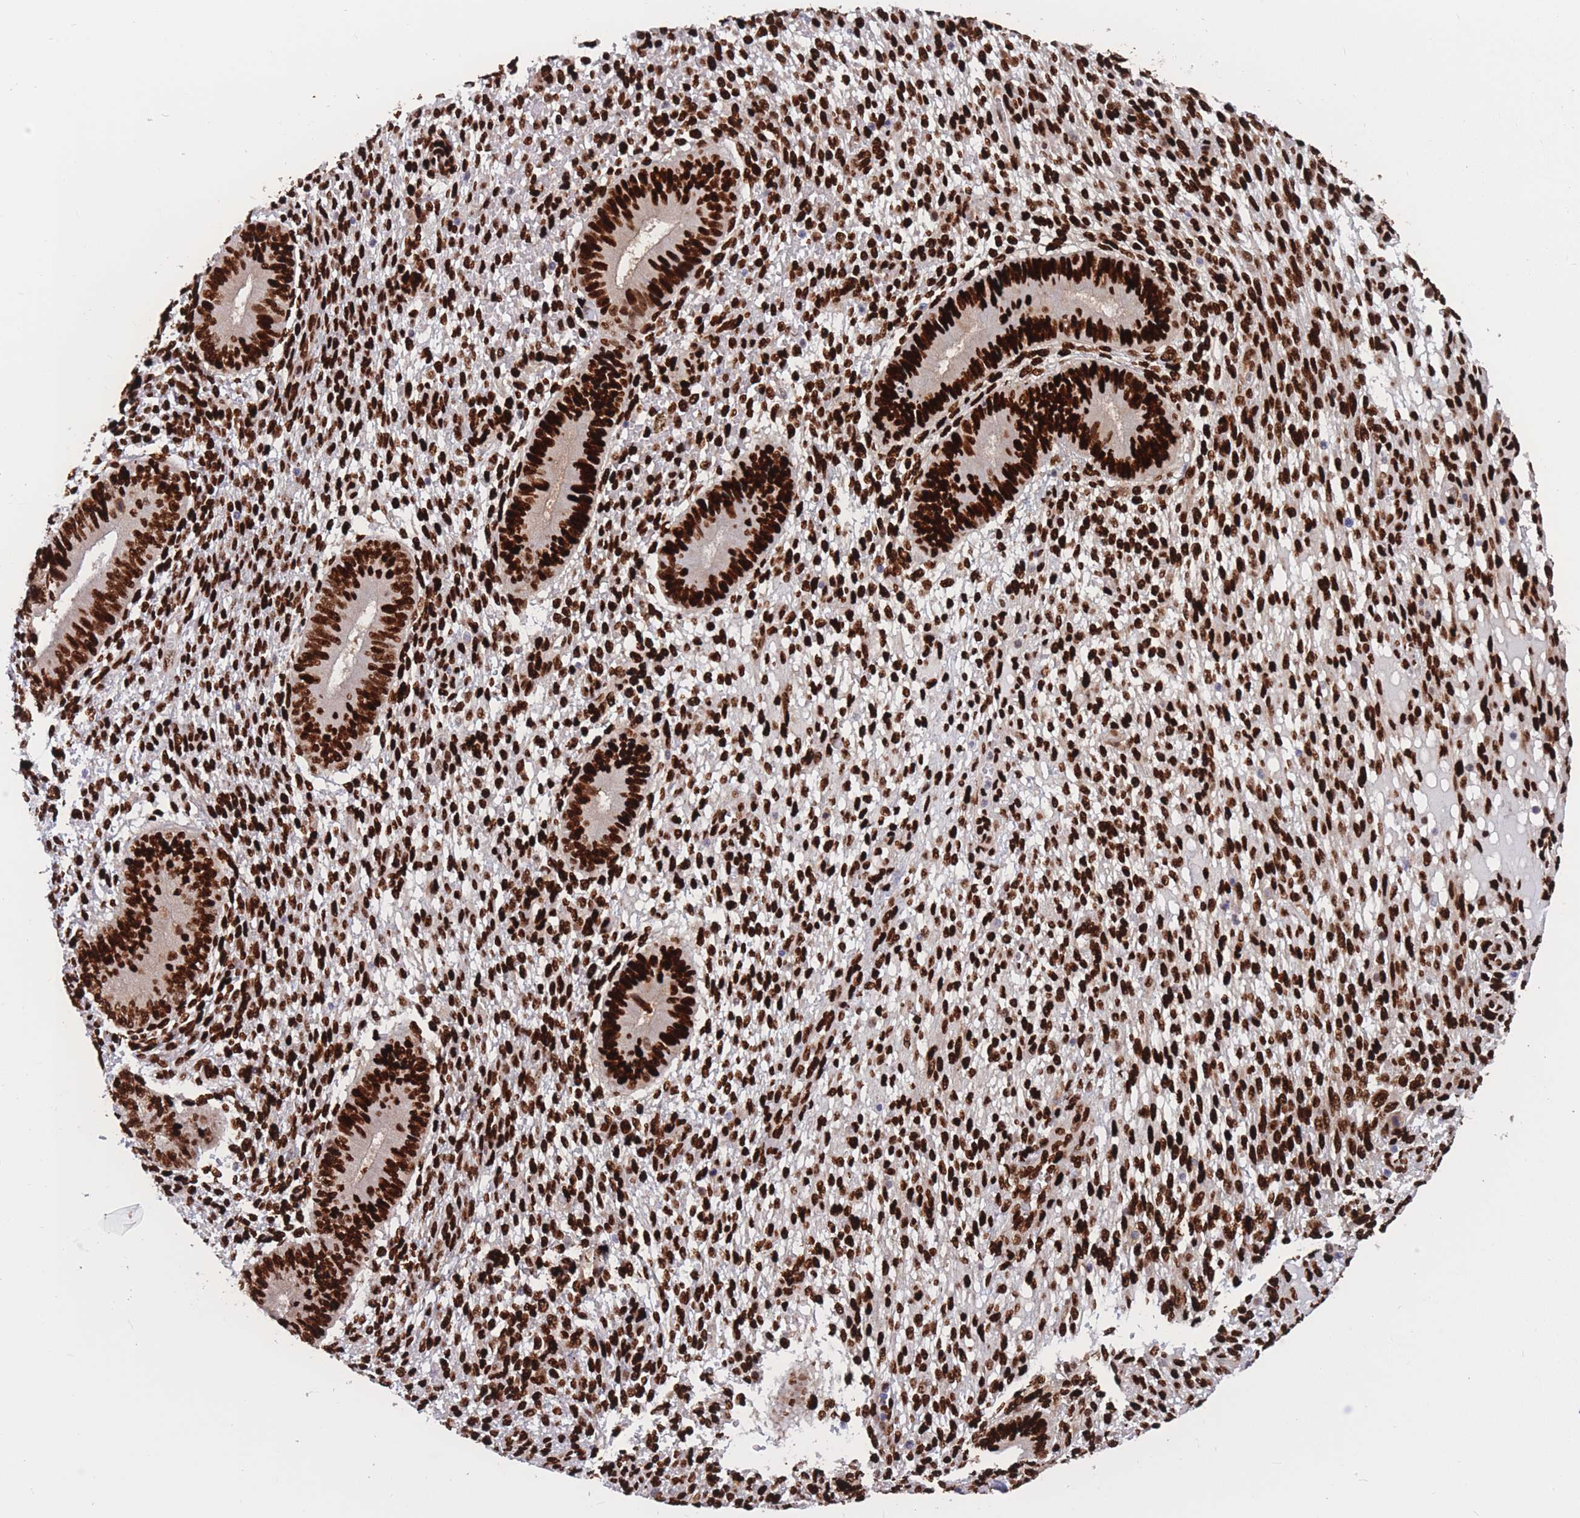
{"staining": {"intensity": "strong", "quantity": ">75%", "location": "nuclear"}, "tissue": "endometrium", "cell_type": "Cells in endometrial stroma", "image_type": "normal", "snomed": [{"axis": "morphology", "description": "Normal tissue, NOS"}, {"axis": "topography", "description": "Endometrium"}], "caption": "A brown stain labels strong nuclear positivity of a protein in cells in endometrial stroma of normal endometrium. The protein of interest is stained brown, and the nuclei are stained in blue (DAB IHC with brightfield microscopy, high magnification).", "gene": "NASP", "patient": {"sex": "female", "age": 49}}